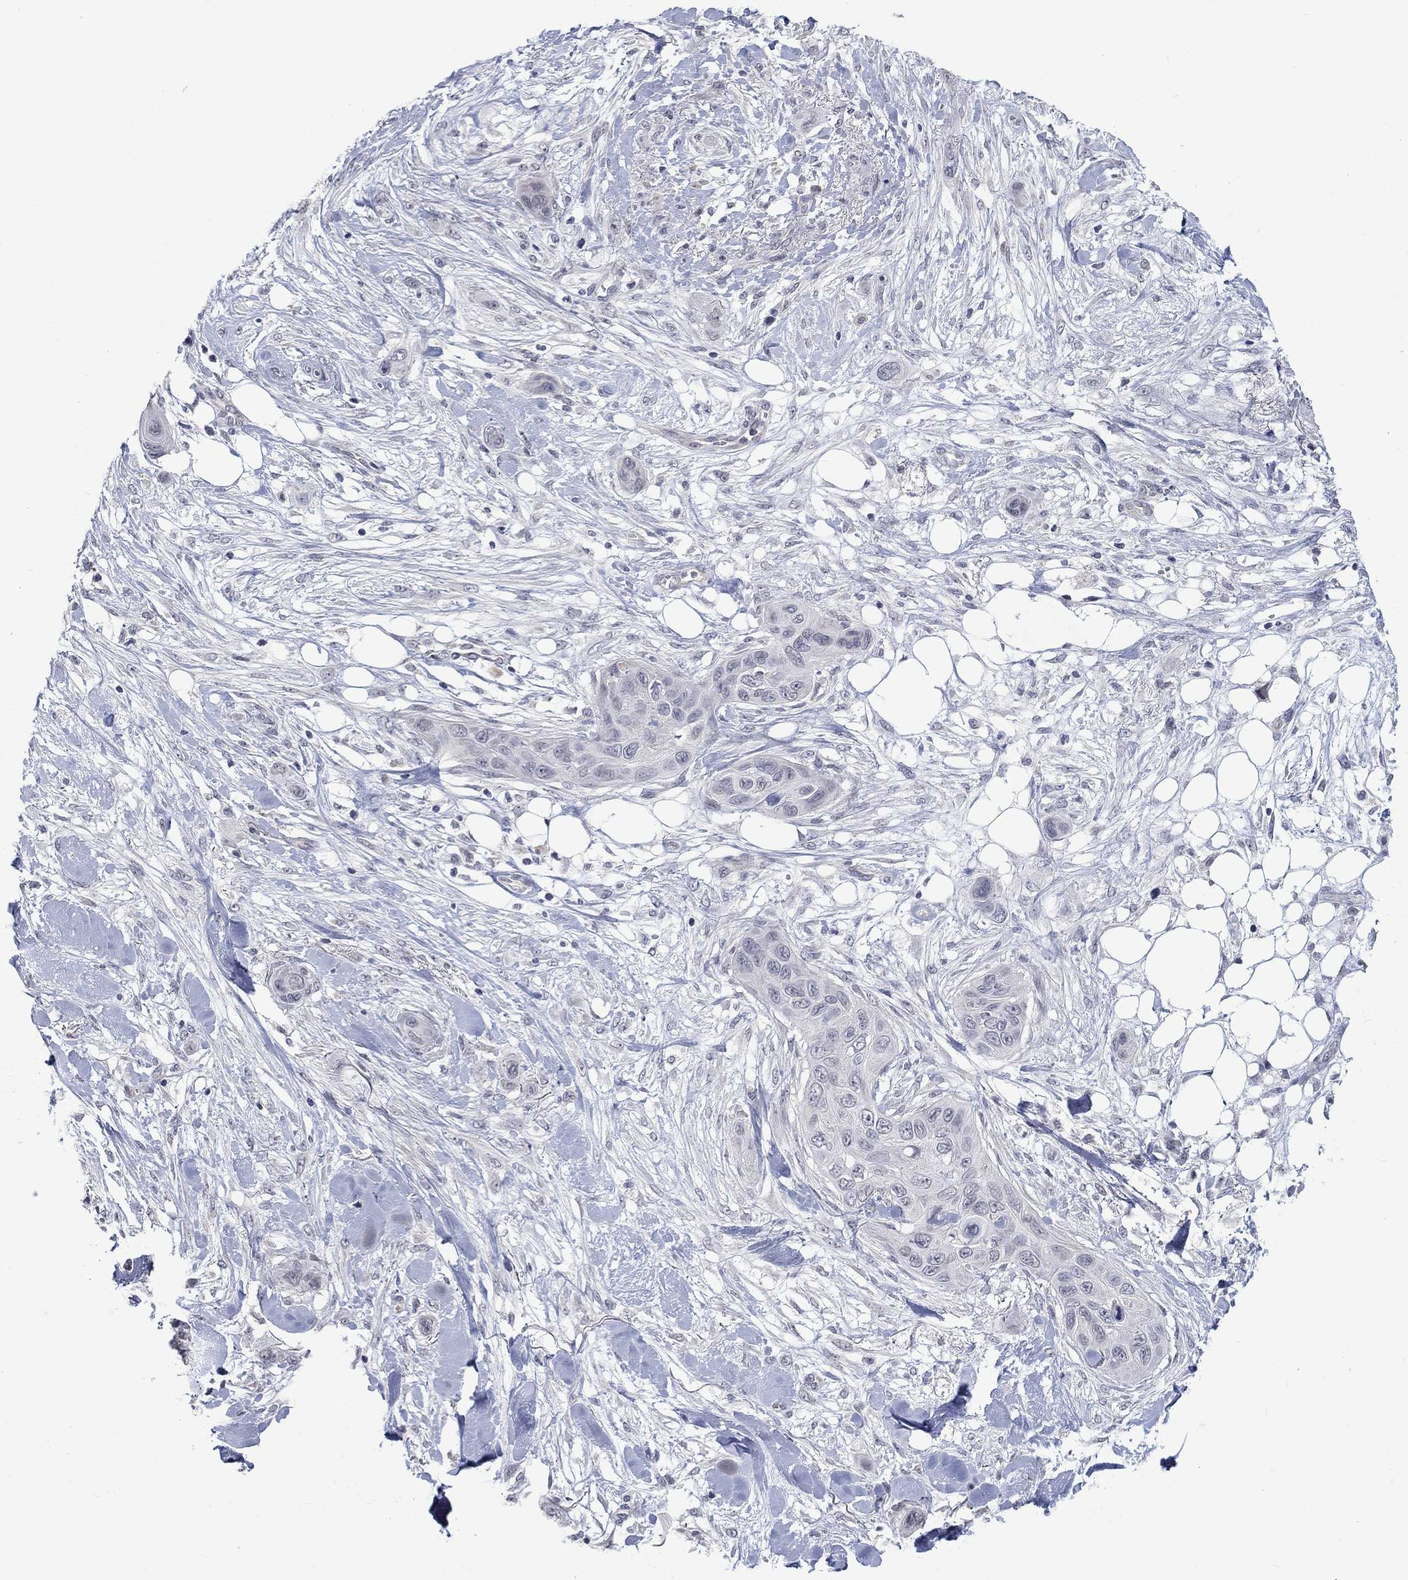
{"staining": {"intensity": "negative", "quantity": "none", "location": "none"}, "tissue": "skin cancer", "cell_type": "Tumor cells", "image_type": "cancer", "snomed": [{"axis": "morphology", "description": "Squamous cell carcinoma, NOS"}, {"axis": "topography", "description": "Skin"}], "caption": "Immunohistochemistry of skin squamous cell carcinoma demonstrates no positivity in tumor cells.", "gene": "KCNJ16", "patient": {"sex": "male", "age": 78}}